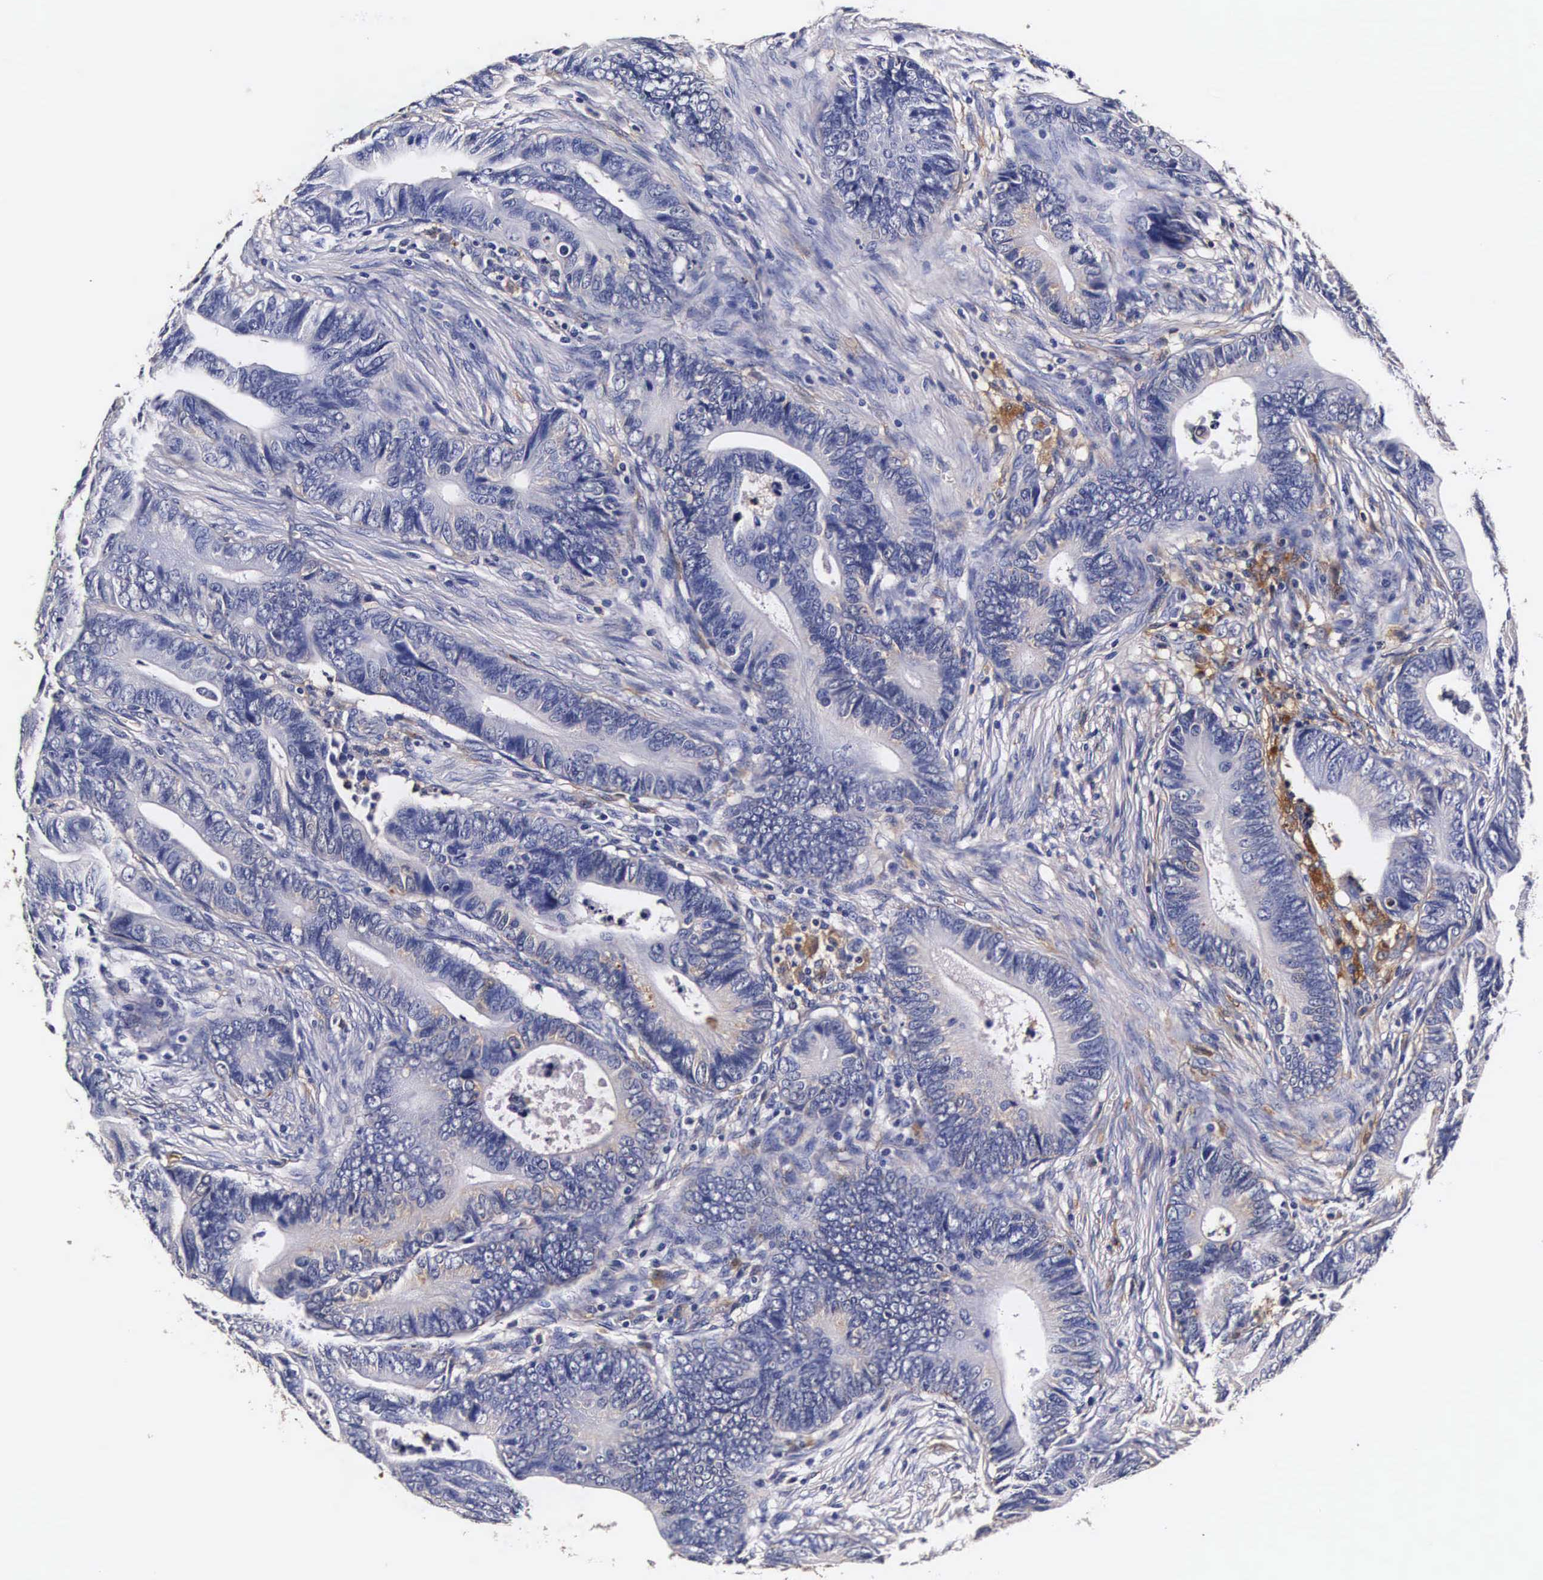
{"staining": {"intensity": "weak", "quantity": "<25%", "location": "cytoplasmic/membranous"}, "tissue": "colorectal cancer", "cell_type": "Tumor cells", "image_type": "cancer", "snomed": [{"axis": "morphology", "description": "Adenocarcinoma, NOS"}, {"axis": "topography", "description": "Colon"}], "caption": "There is no significant expression in tumor cells of colorectal cancer (adenocarcinoma).", "gene": "CTSB", "patient": {"sex": "female", "age": 78}}